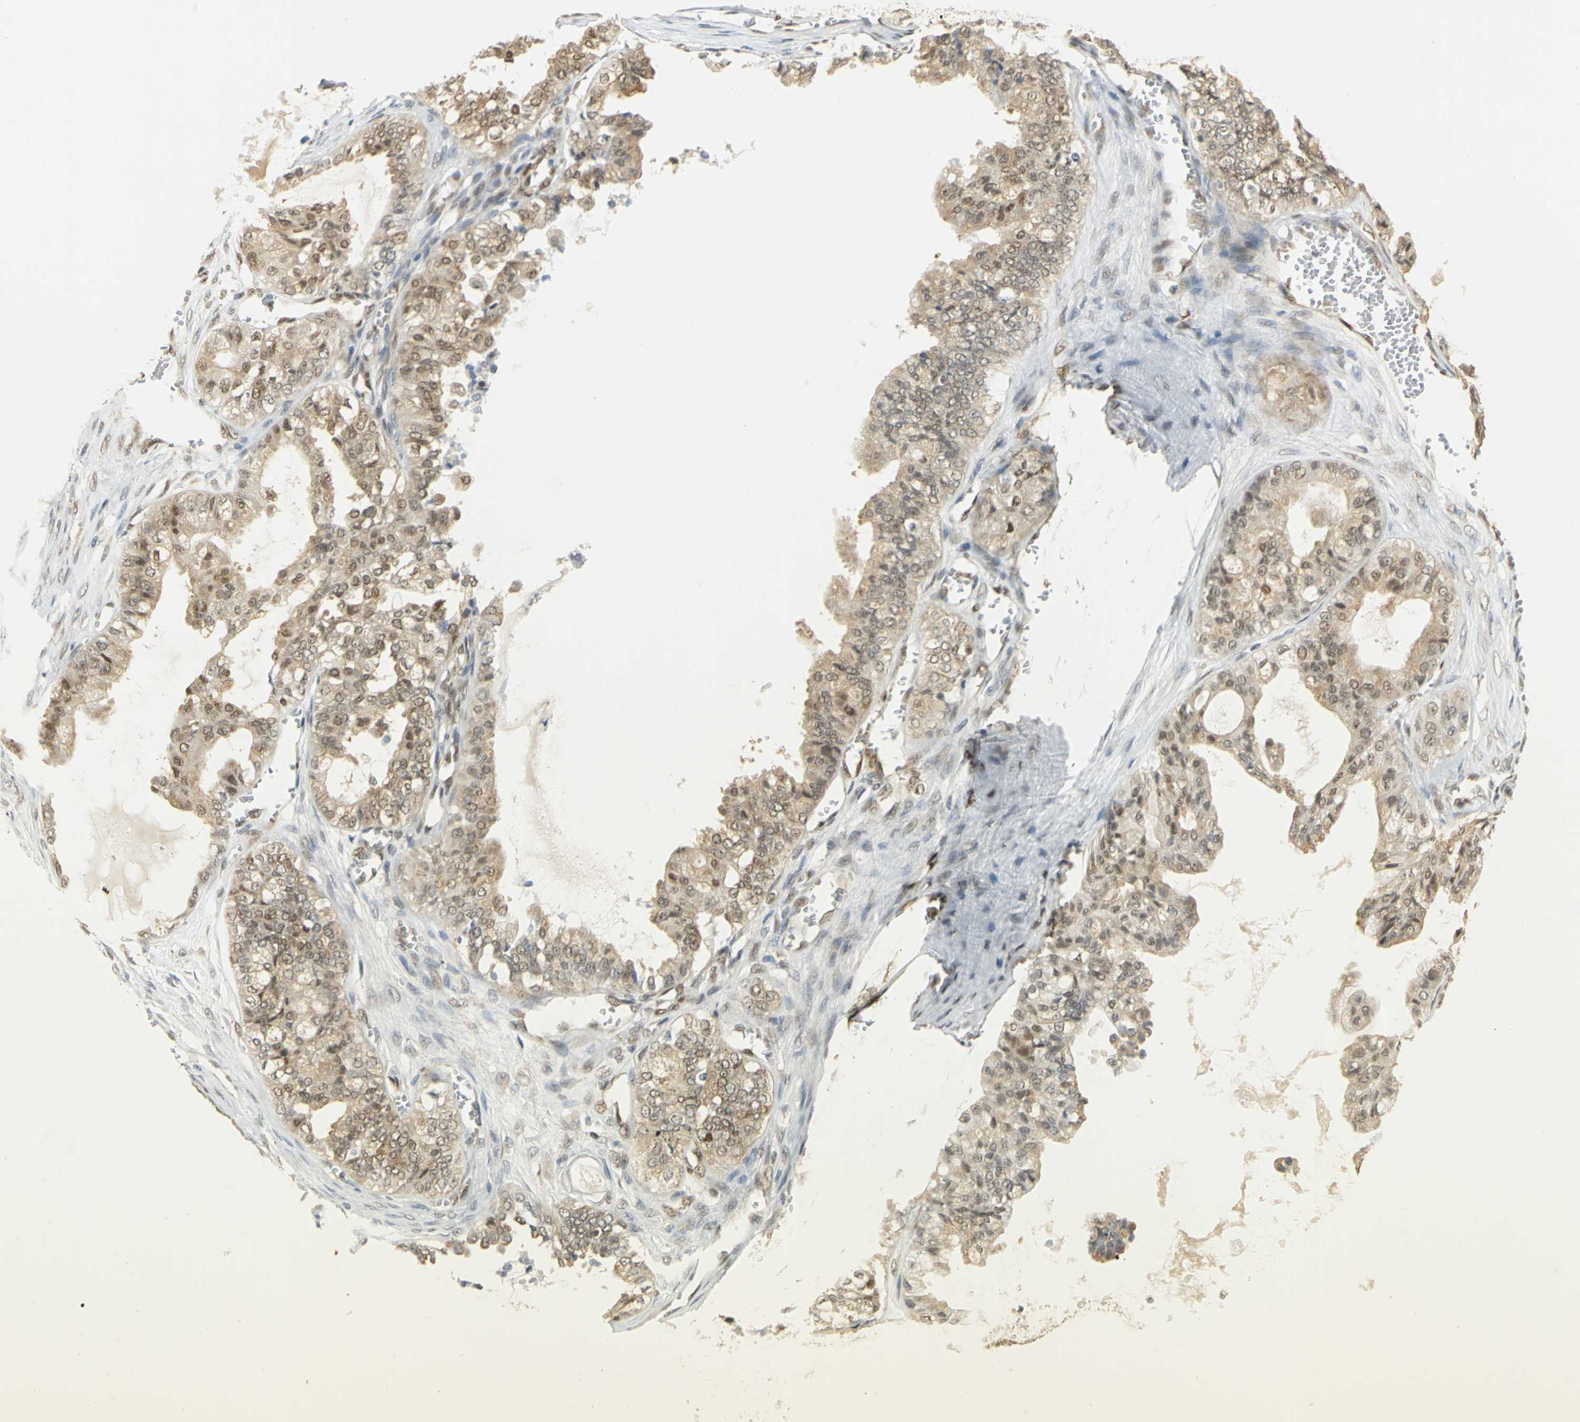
{"staining": {"intensity": "weak", "quantity": "25%-75%", "location": "cytoplasmic/membranous,nuclear"}, "tissue": "ovarian cancer", "cell_type": "Tumor cells", "image_type": "cancer", "snomed": [{"axis": "morphology", "description": "Carcinoma, NOS"}, {"axis": "morphology", "description": "Carcinoma, endometroid"}, {"axis": "topography", "description": "Ovary"}], "caption": "Ovarian cancer (endometroid carcinoma) was stained to show a protein in brown. There is low levels of weak cytoplasmic/membranous and nuclear positivity in approximately 25%-75% of tumor cells.", "gene": "DDX5", "patient": {"sex": "female", "age": 50}}